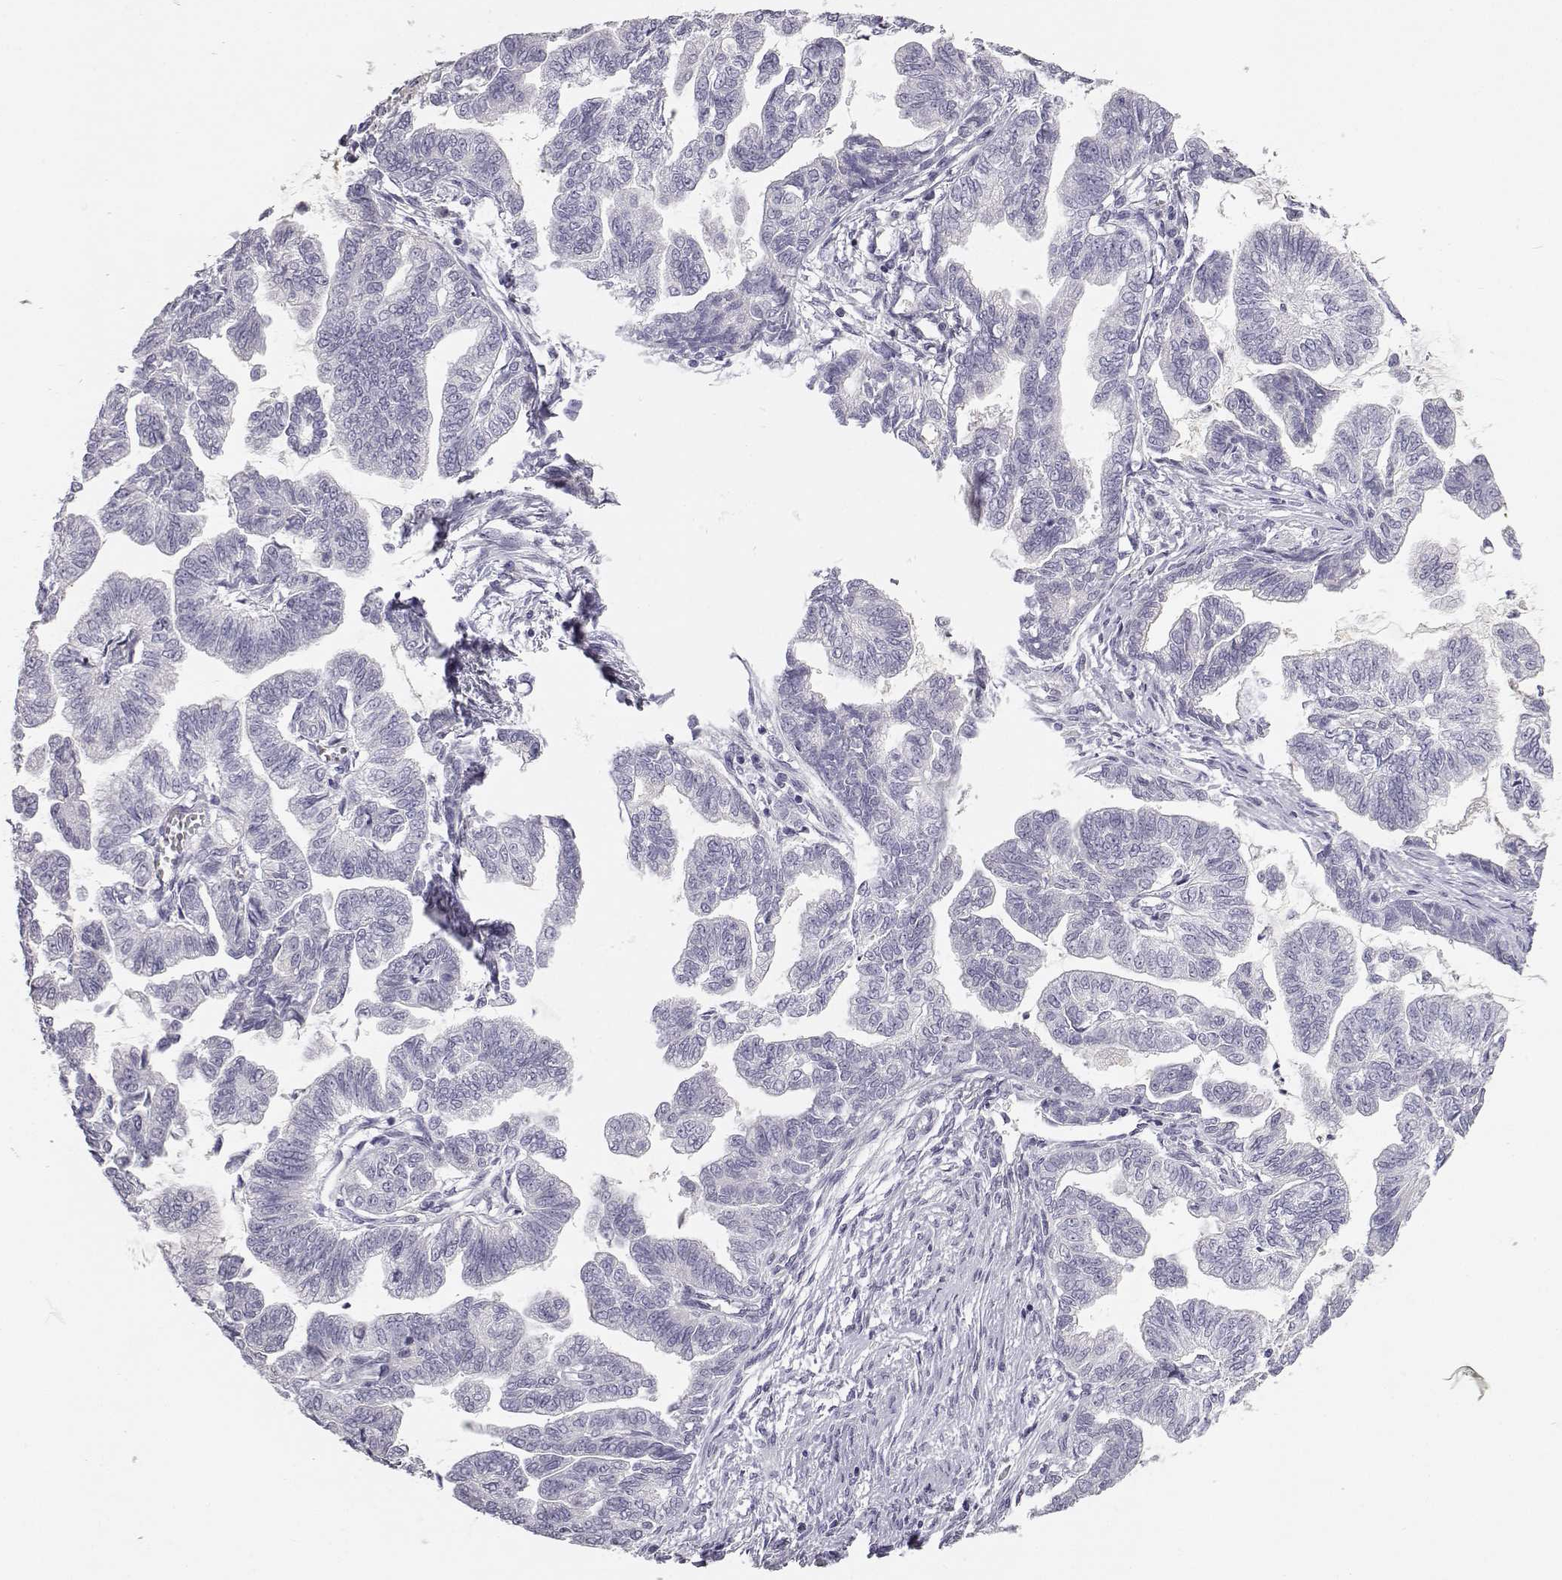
{"staining": {"intensity": "negative", "quantity": "none", "location": "none"}, "tissue": "stomach cancer", "cell_type": "Tumor cells", "image_type": "cancer", "snomed": [{"axis": "morphology", "description": "Adenocarcinoma, NOS"}, {"axis": "topography", "description": "Stomach"}], "caption": "This image is of stomach cancer stained with immunohistochemistry (IHC) to label a protein in brown with the nuclei are counter-stained blue. There is no staining in tumor cells.", "gene": "MYCBPAP", "patient": {"sex": "male", "age": 83}}